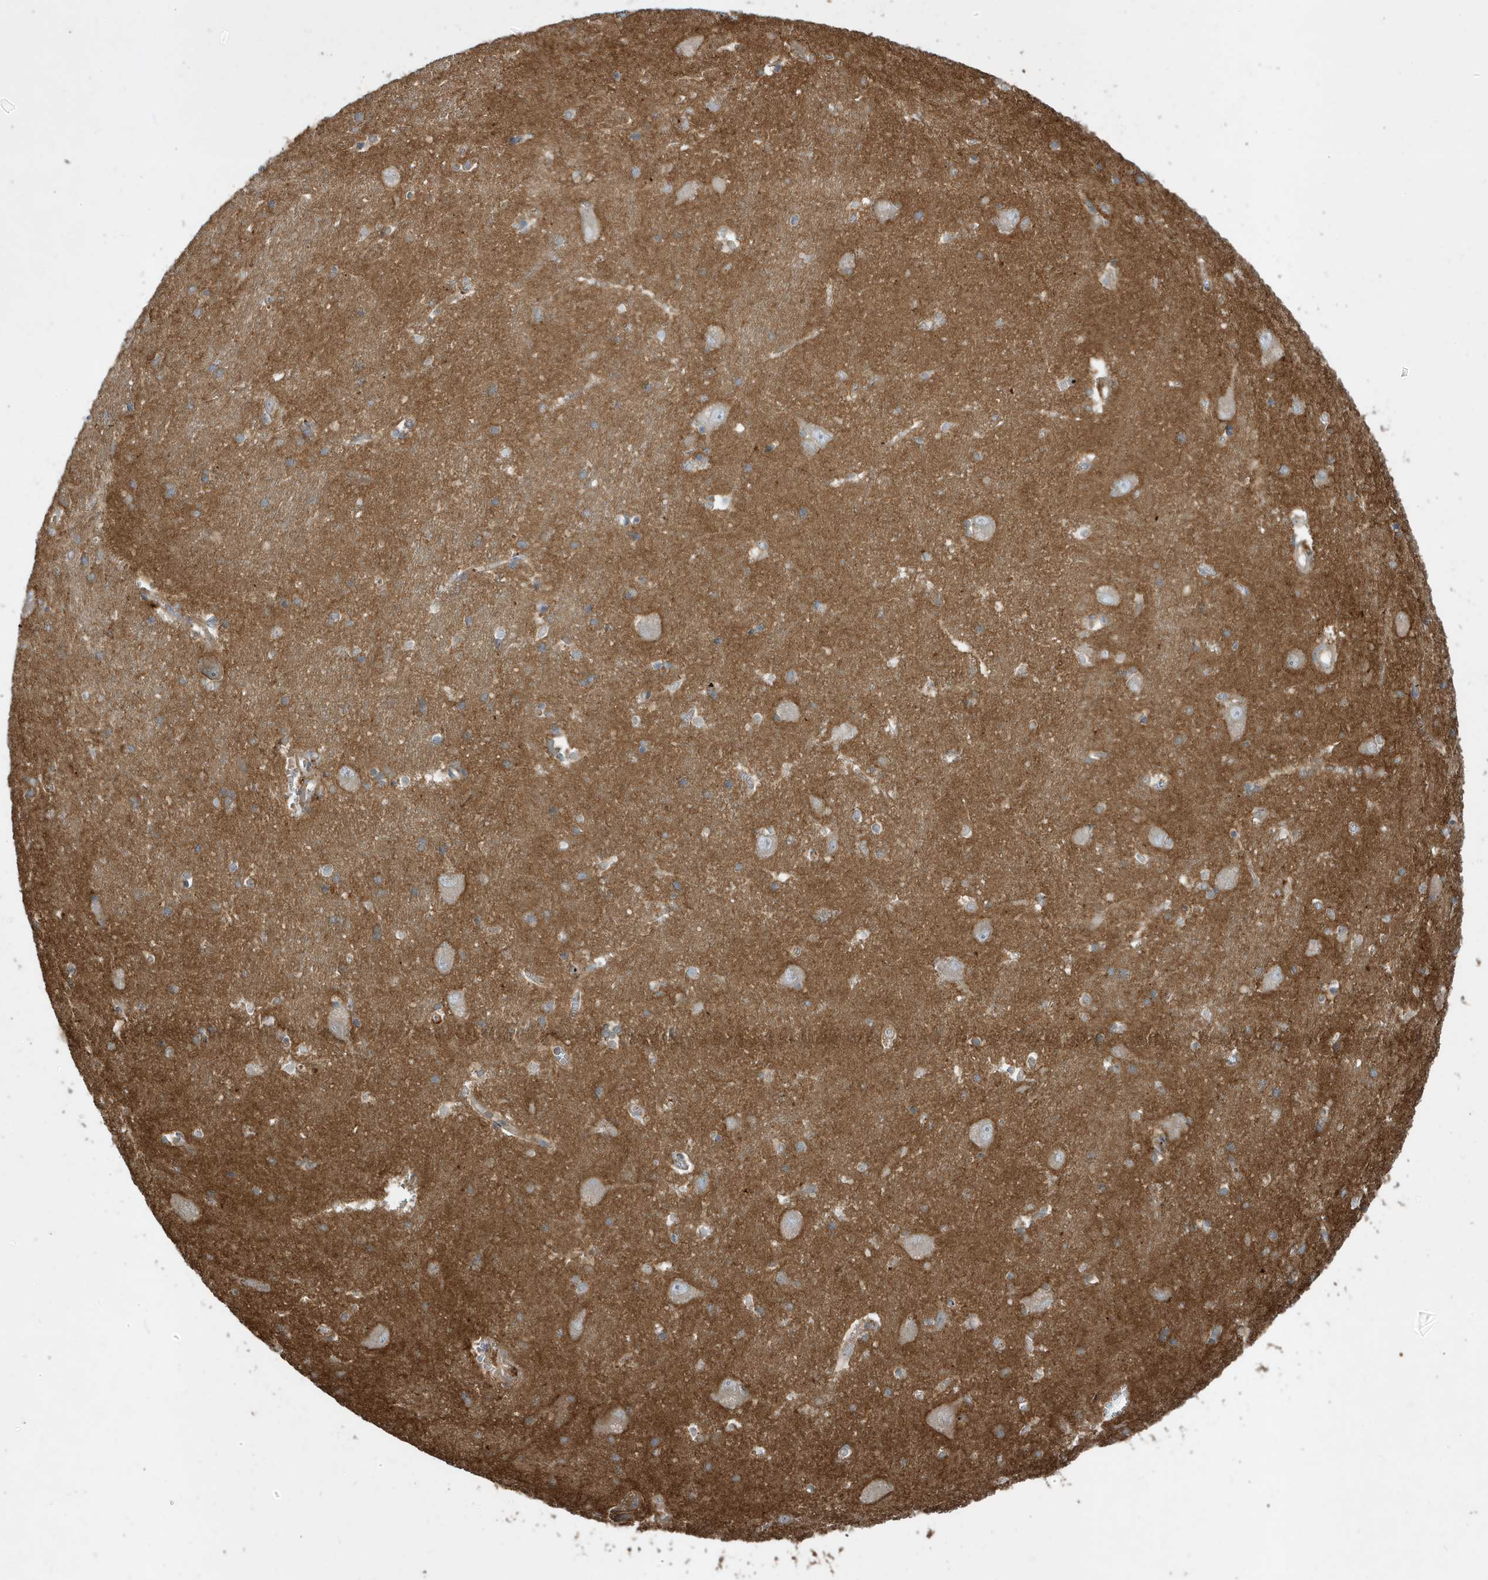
{"staining": {"intensity": "weak", "quantity": "25%-75%", "location": "cytoplasmic/membranous"}, "tissue": "caudate", "cell_type": "Glial cells", "image_type": "normal", "snomed": [{"axis": "morphology", "description": "Normal tissue, NOS"}, {"axis": "topography", "description": "Lateral ventricle wall"}], "caption": "Weak cytoplasmic/membranous protein positivity is identified in approximately 25%-75% of glial cells in caudate.", "gene": "ABTB1", "patient": {"sex": "male", "age": 37}}